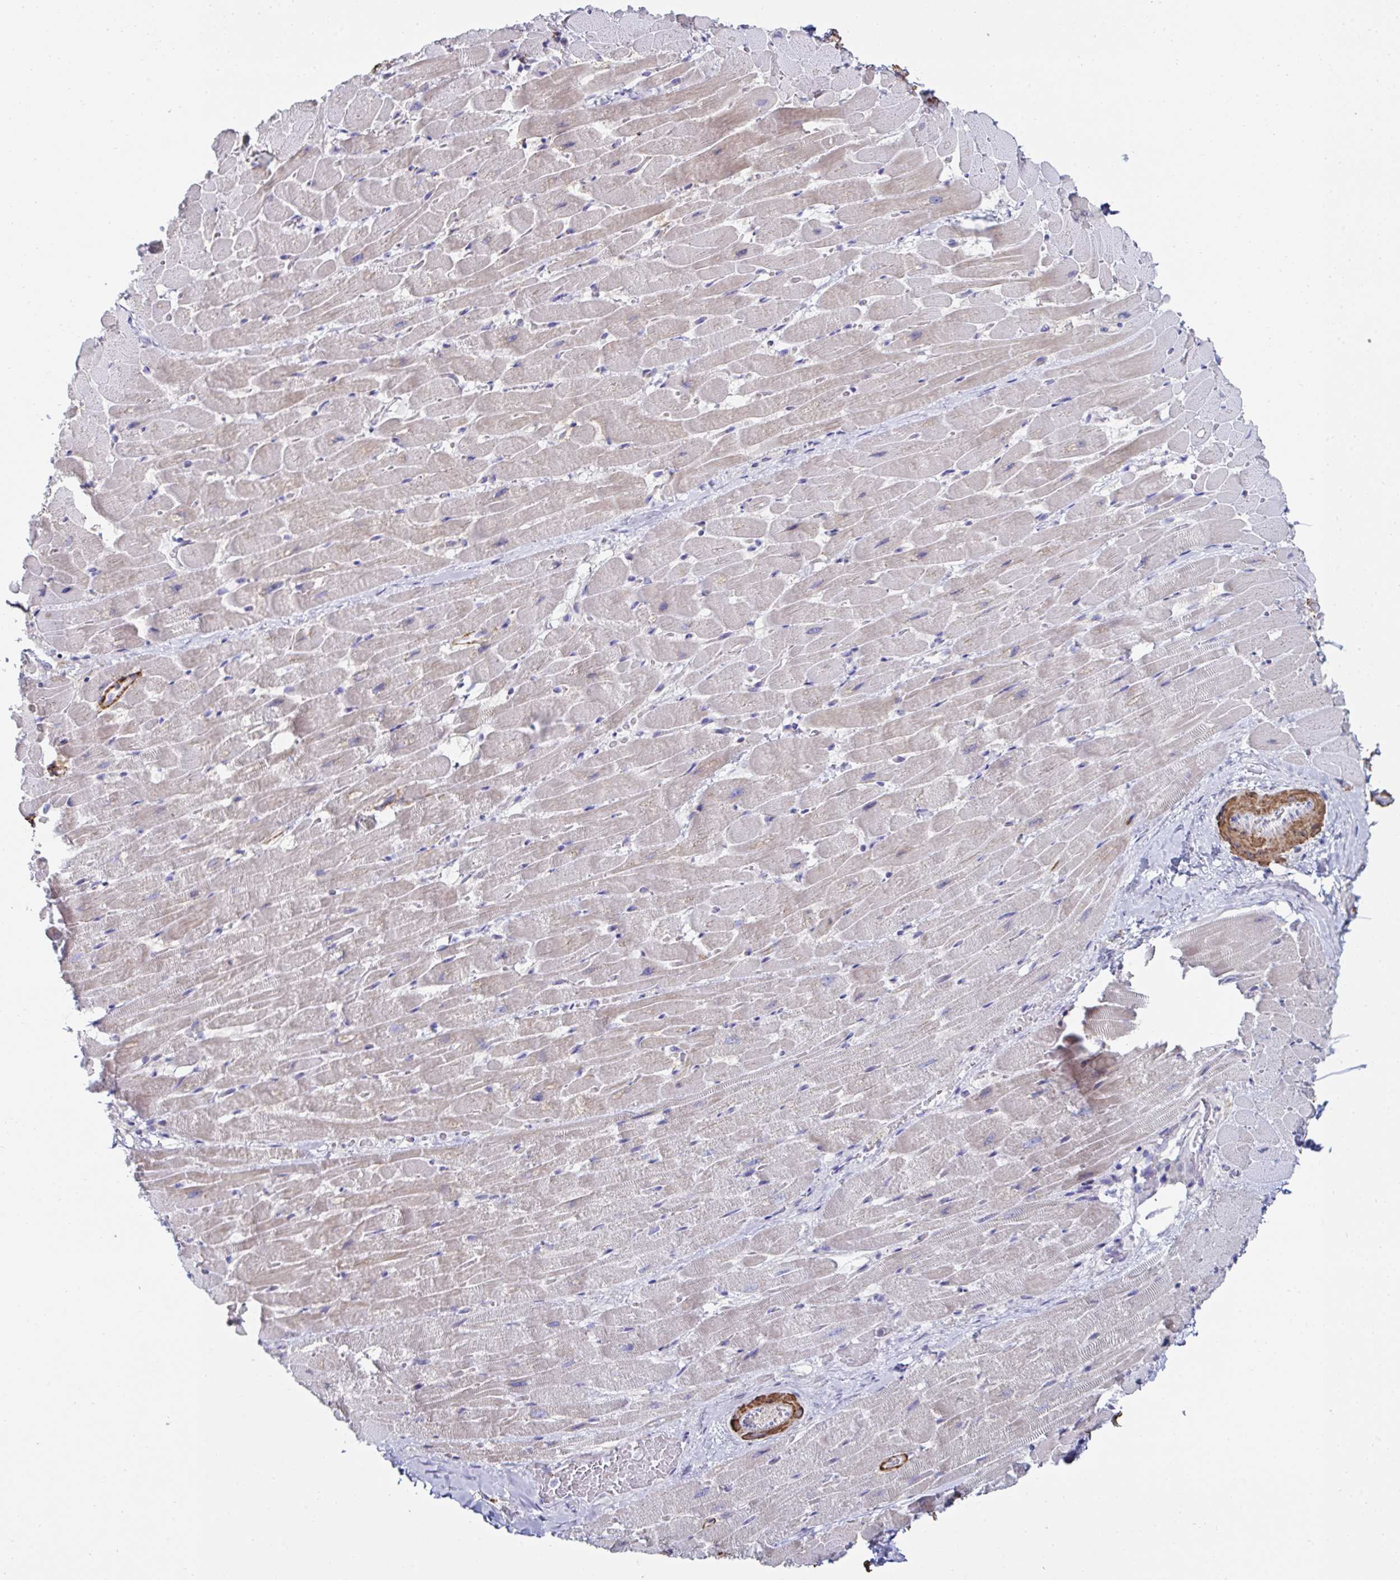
{"staining": {"intensity": "weak", "quantity": "25%-75%", "location": "cytoplasmic/membranous"}, "tissue": "heart muscle", "cell_type": "Cardiomyocytes", "image_type": "normal", "snomed": [{"axis": "morphology", "description": "Normal tissue, NOS"}, {"axis": "topography", "description": "Heart"}], "caption": "This is a photomicrograph of immunohistochemistry (IHC) staining of benign heart muscle, which shows weak staining in the cytoplasmic/membranous of cardiomyocytes.", "gene": "FBXL13", "patient": {"sex": "male", "age": 37}}